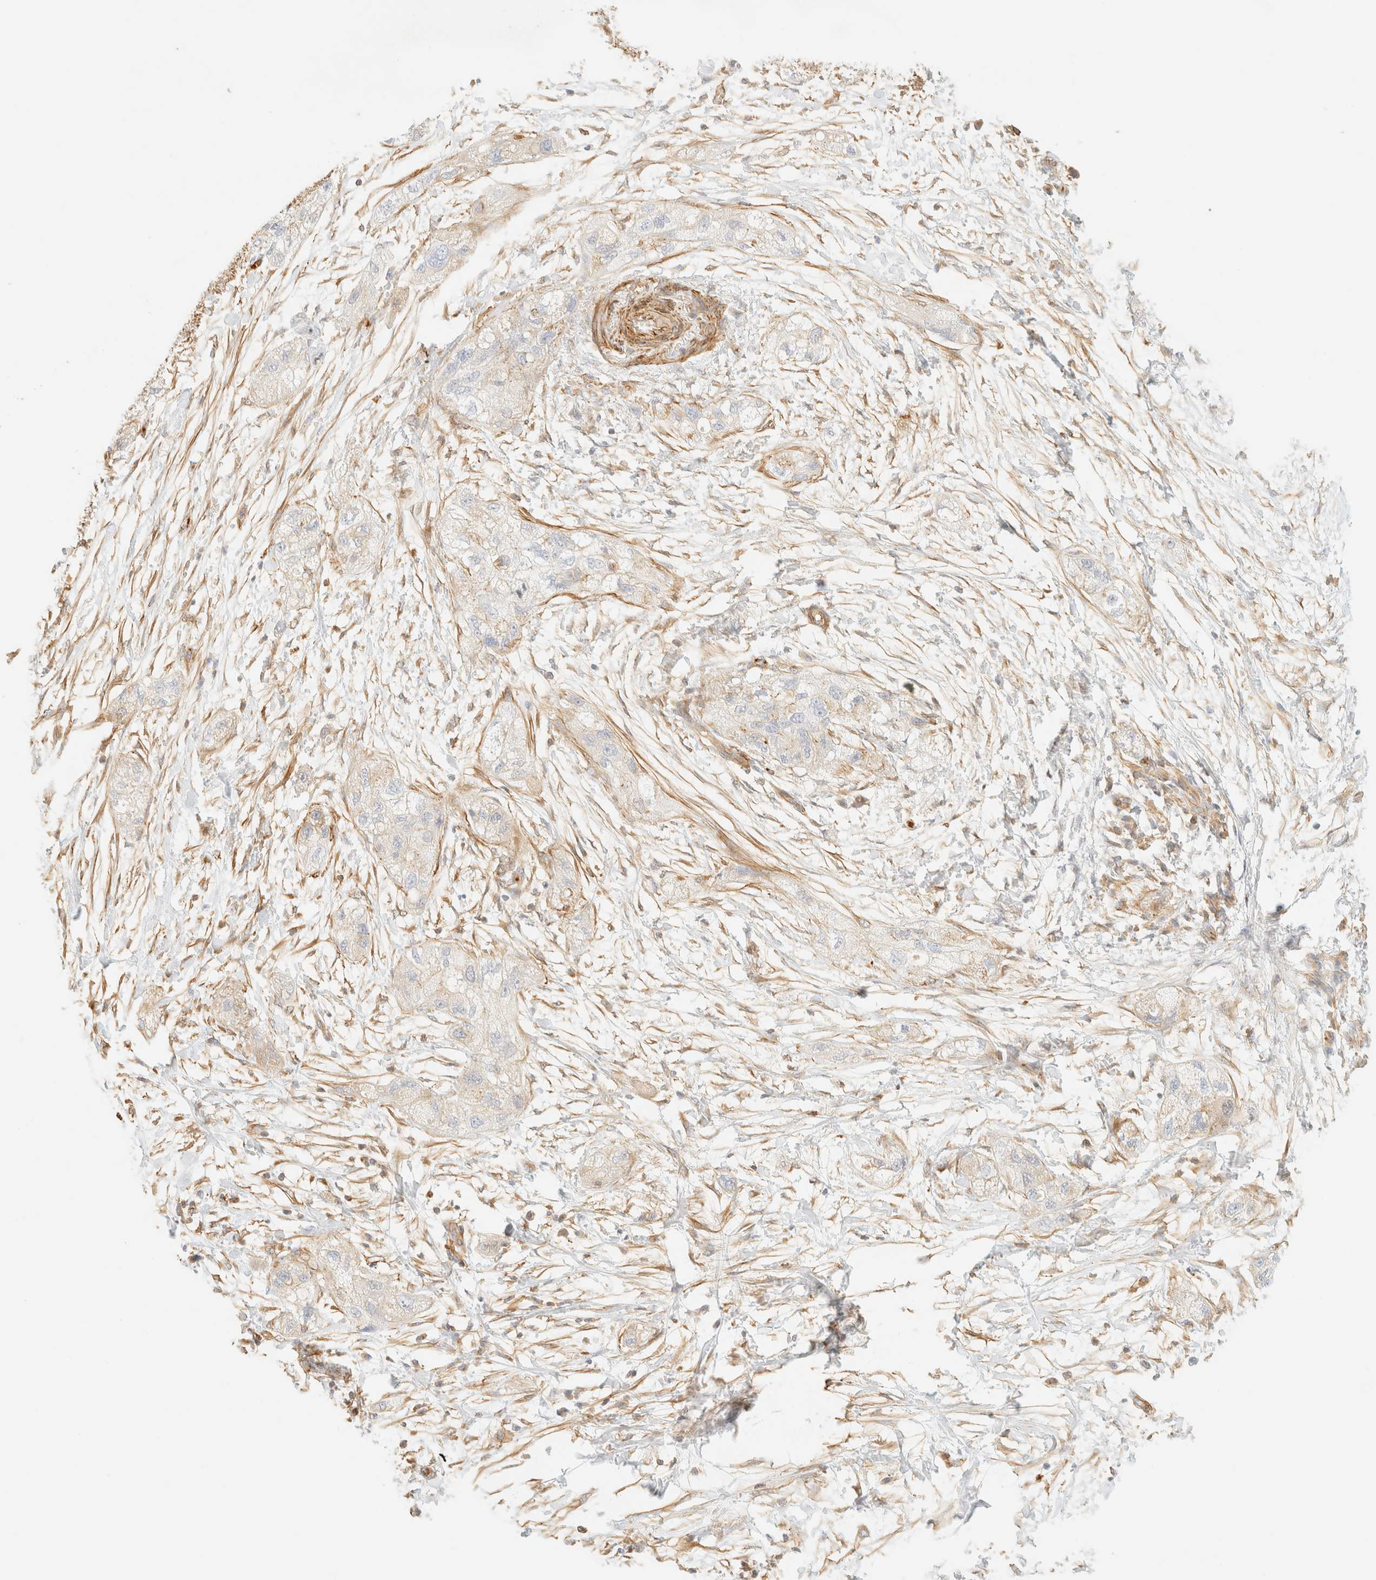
{"staining": {"intensity": "negative", "quantity": "none", "location": "none"}, "tissue": "pancreatic cancer", "cell_type": "Tumor cells", "image_type": "cancer", "snomed": [{"axis": "morphology", "description": "Adenocarcinoma, NOS"}, {"axis": "topography", "description": "Pancreas"}], "caption": "Tumor cells are negative for brown protein staining in pancreatic adenocarcinoma.", "gene": "OTOP2", "patient": {"sex": "female", "age": 78}}